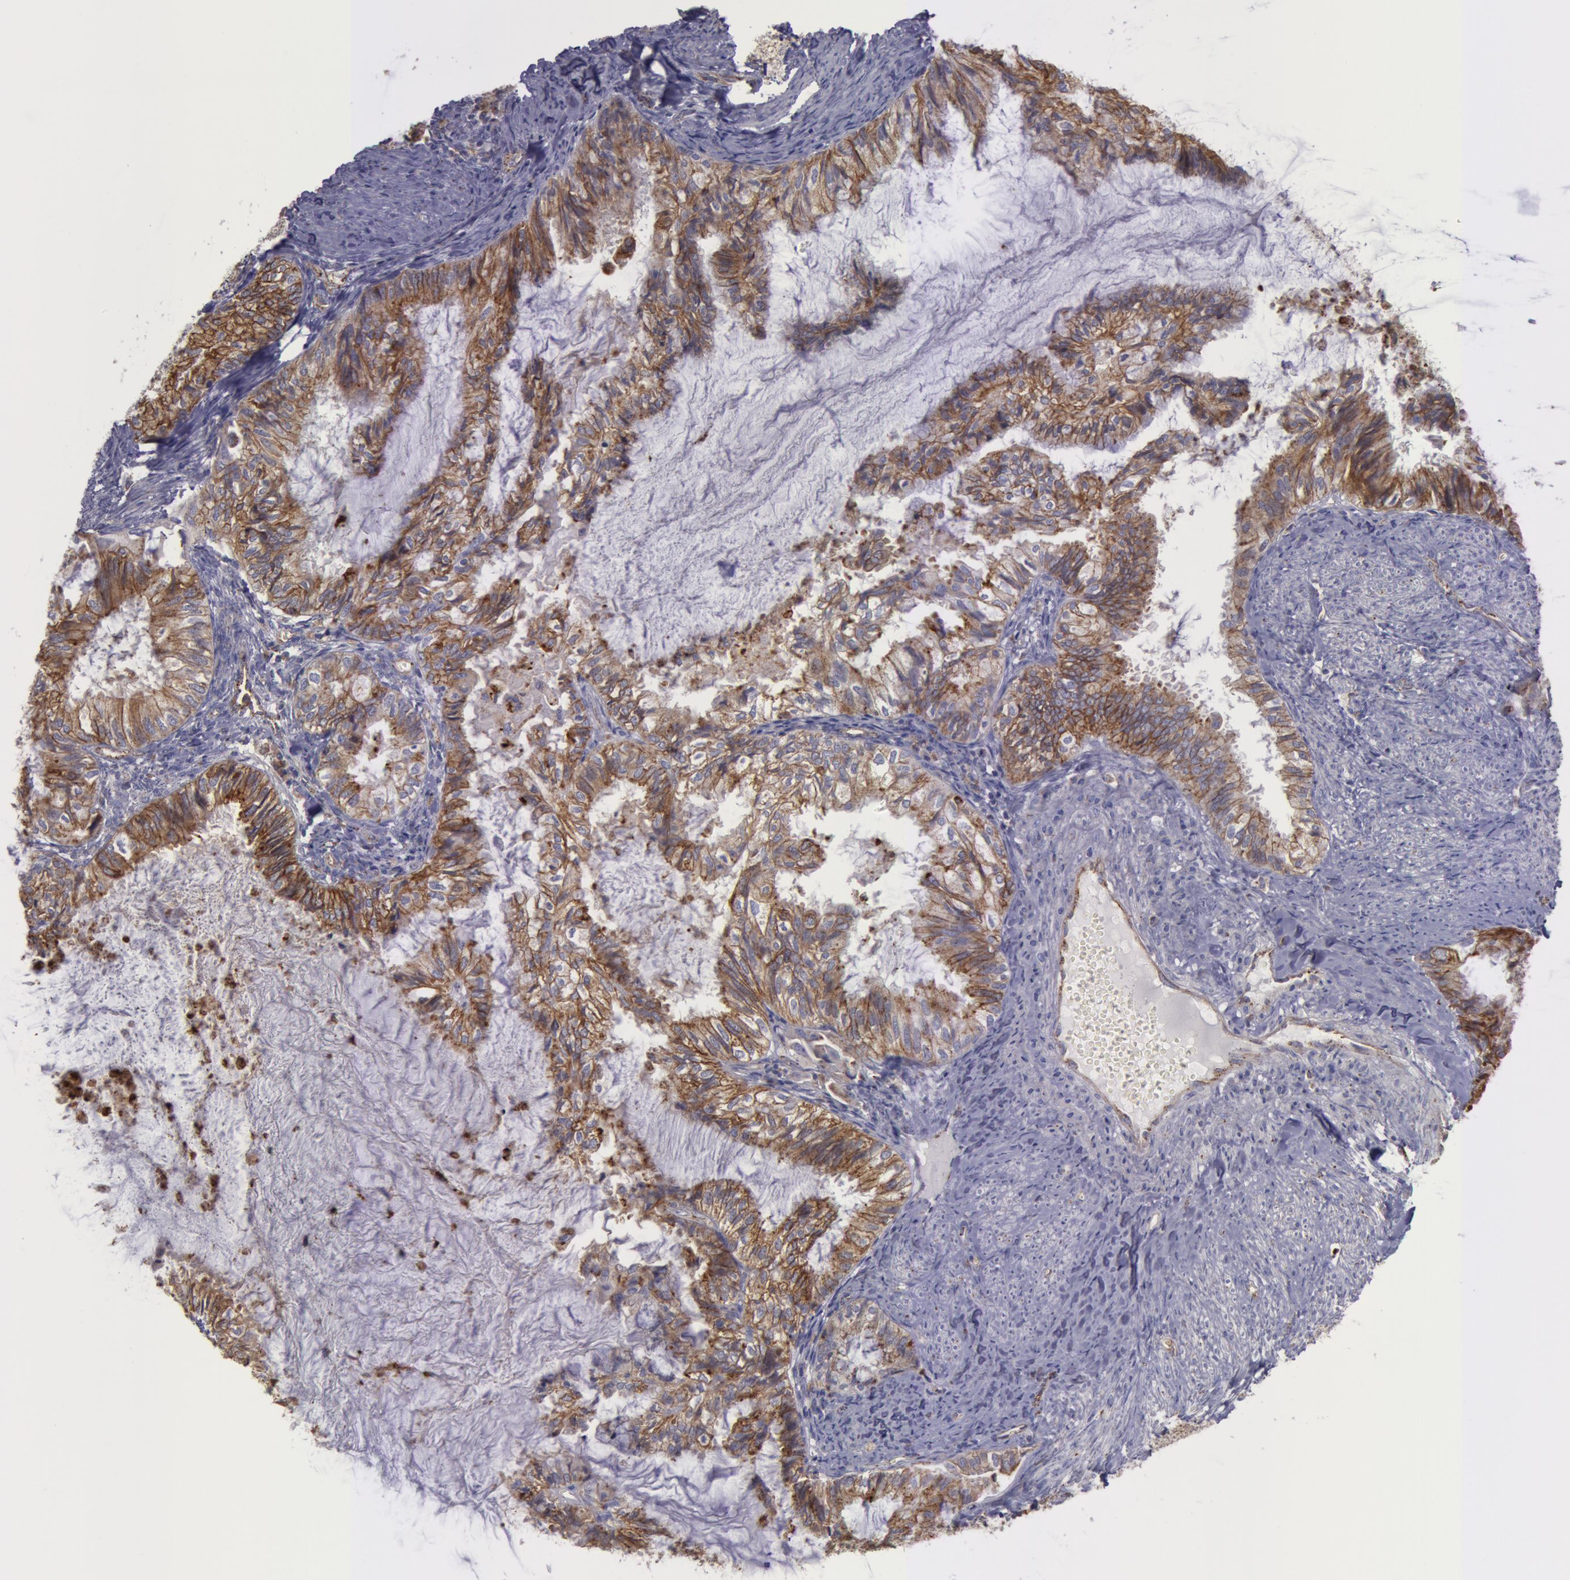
{"staining": {"intensity": "moderate", "quantity": ">75%", "location": "cytoplasmic/membranous"}, "tissue": "endometrial cancer", "cell_type": "Tumor cells", "image_type": "cancer", "snomed": [{"axis": "morphology", "description": "Adenocarcinoma, NOS"}, {"axis": "topography", "description": "Endometrium"}], "caption": "Protein expression analysis of human endometrial adenocarcinoma reveals moderate cytoplasmic/membranous staining in about >75% of tumor cells.", "gene": "FLOT2", "patient": {"sex": "female", "age": 86}}